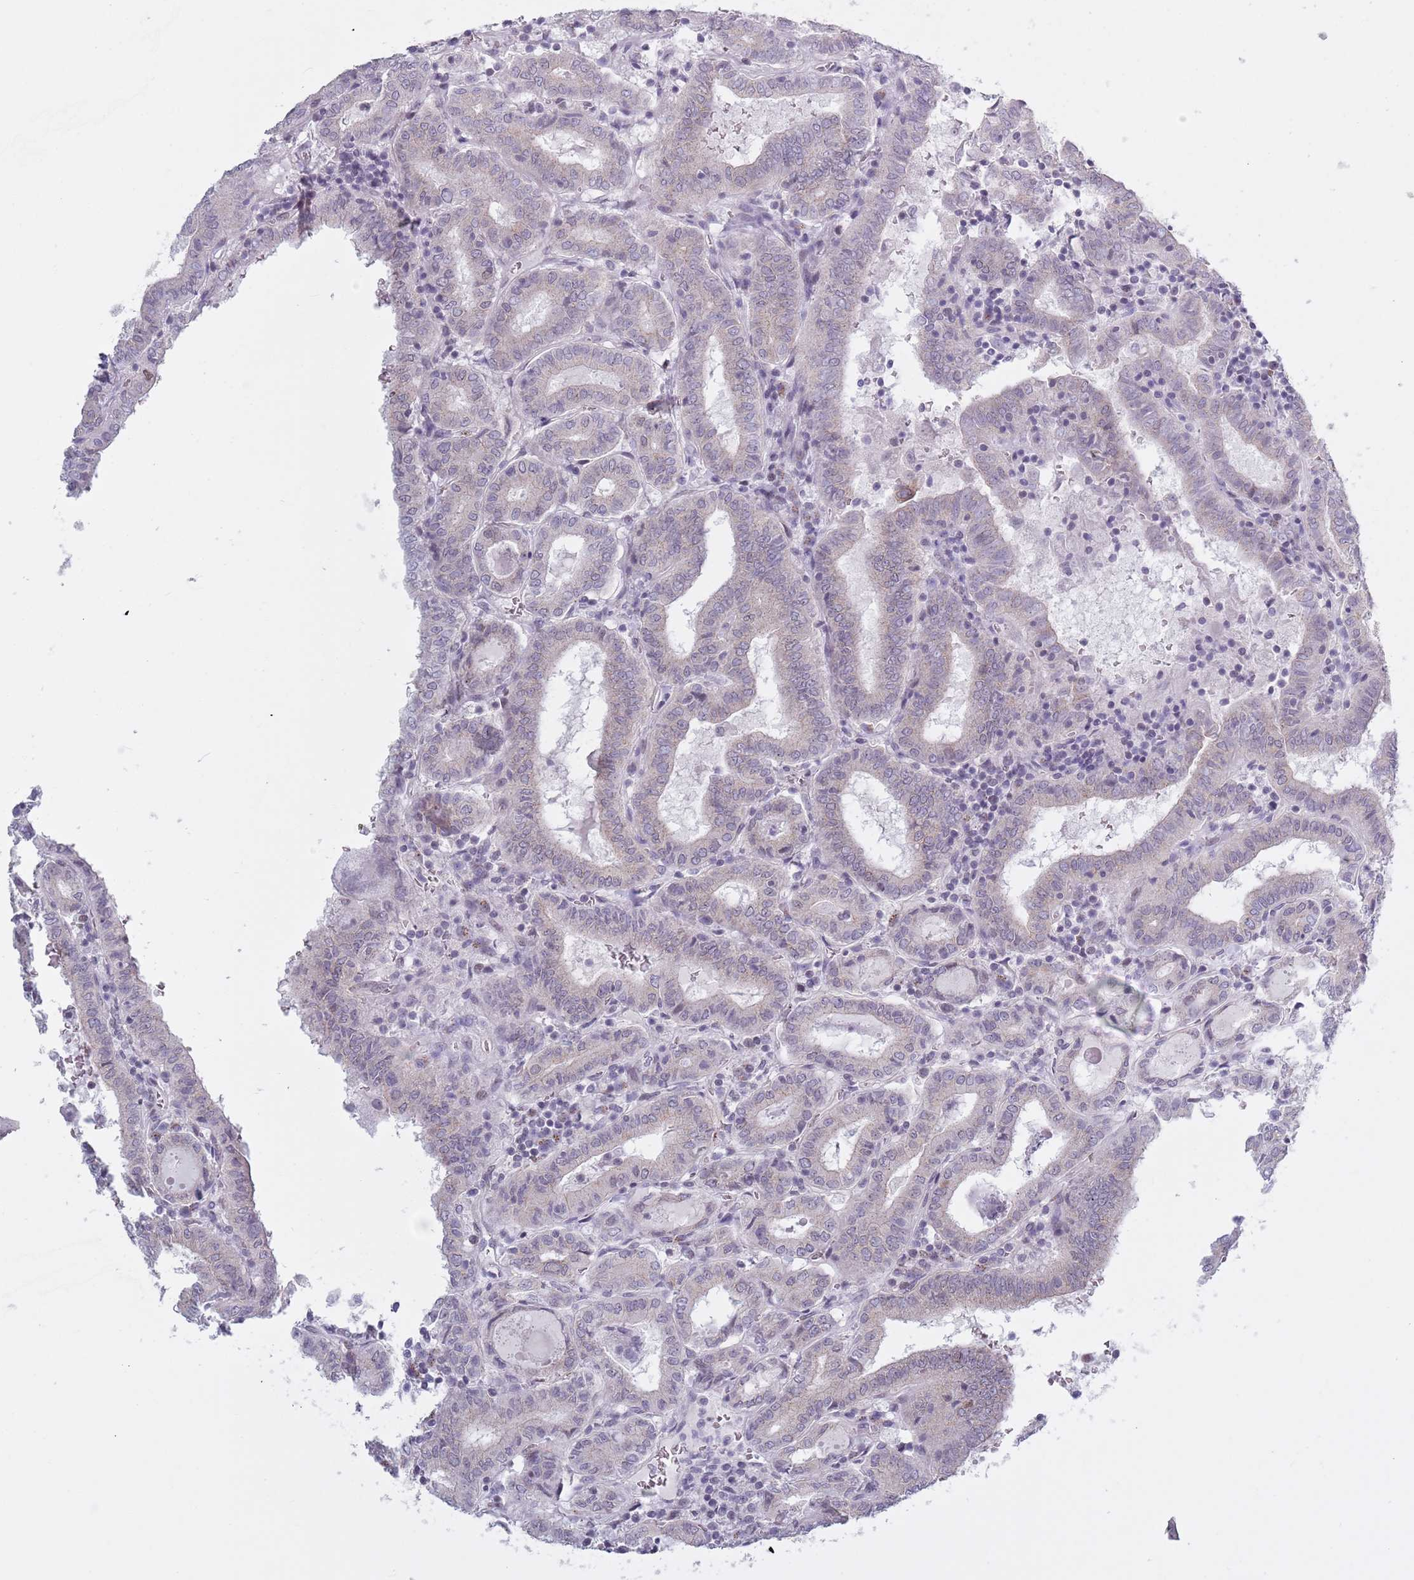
{"staining": {"intensity": "negative", "quantity": "none", "location": "none"}, "tissue": "thyroid cancer", "cell_type": "Tumor cells", "image_type": "cancer", "snomed": [{"axis": "morphology", "description": "Papillary adenocarcinoma, NOS"}, {"axis": "topography", "description": "Thyroid gland"}], "caption": "A histopathology image of thyroid papillary adenocarcinoma stained for a protein exhibits no brown staining in tumor cells.", "gene": "ZKSCAN2", "patient": {"sex": "female", "age": 72}}